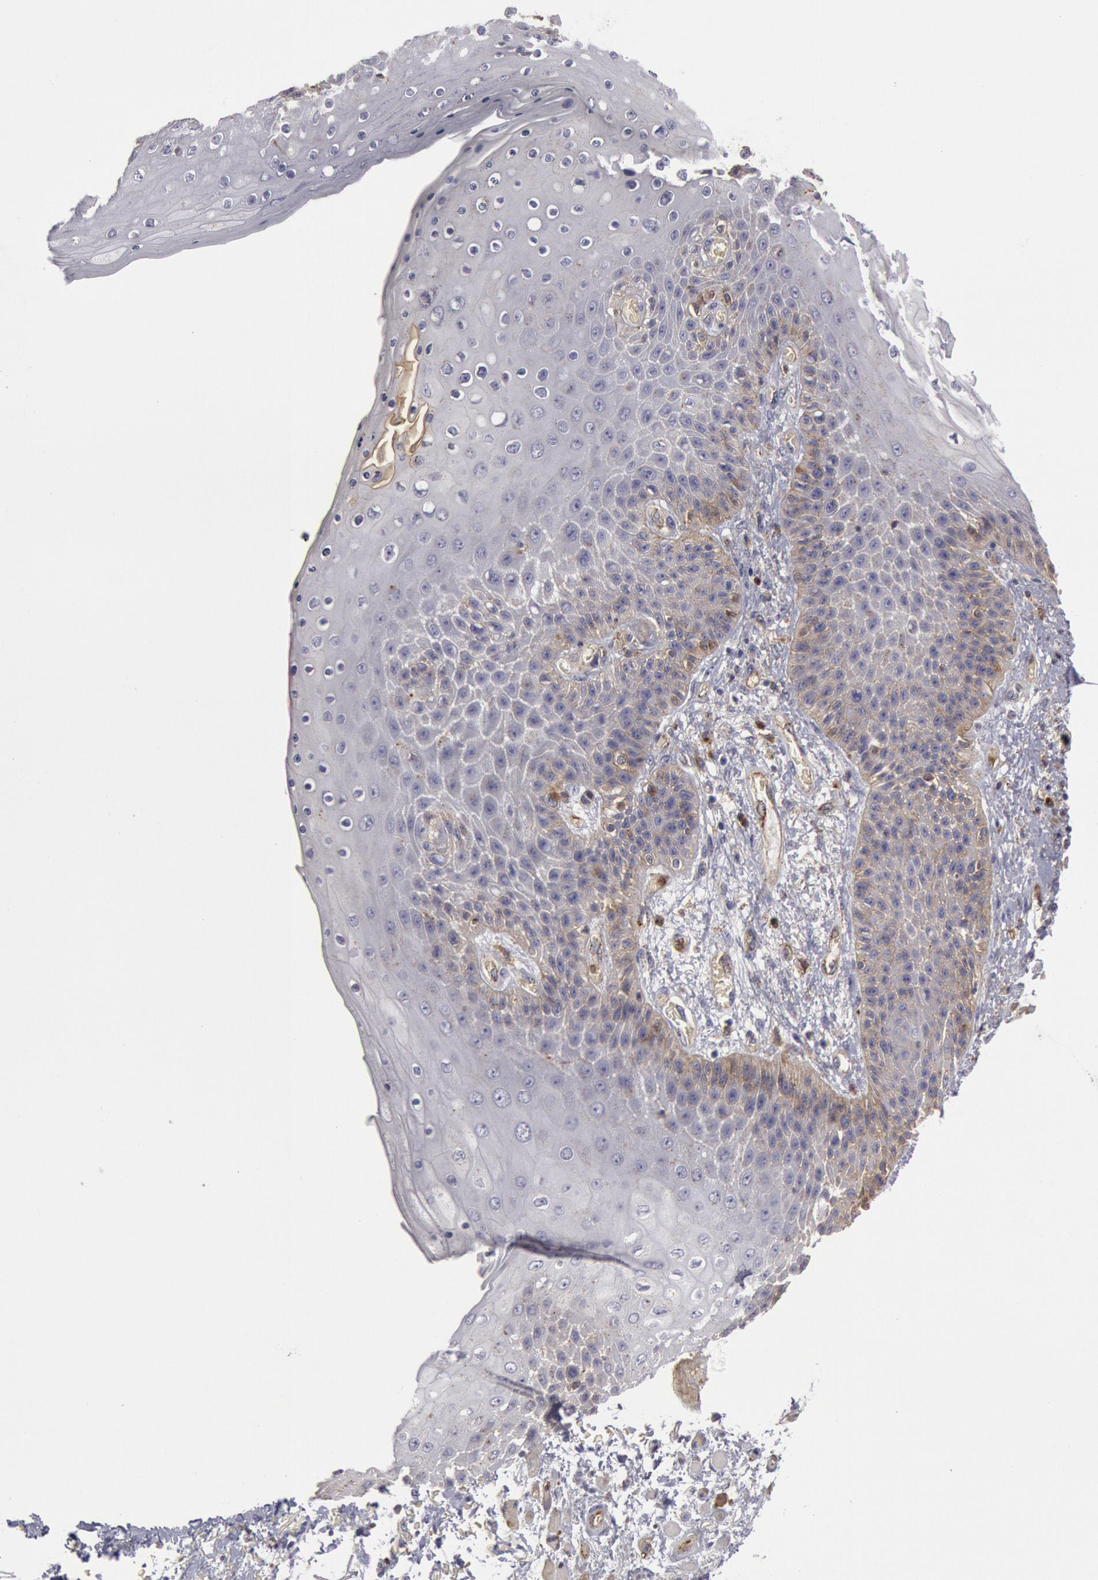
{"staining": {"intensity": "weak", "quantity": "<25%", "location": "cytoplasmic/membranous"}, "tissue": "skin", "cell_type": "Epidermal cells", "image_type": "normal", "snomed": [{"axis": "morphology", "description": "Normal tissue, NOS"}, {"axis": "topography", "description": "Anal"}], "caption": "Immunohistochemistry (IHC) of unremarkable skin displays no expression in epidermal cells. (Brightfield microscopy of DAB immunohistochemistry (IHC) at high magnification).", "gene": "FLOT1", "patient": {"sex": "female", "age": 46}}